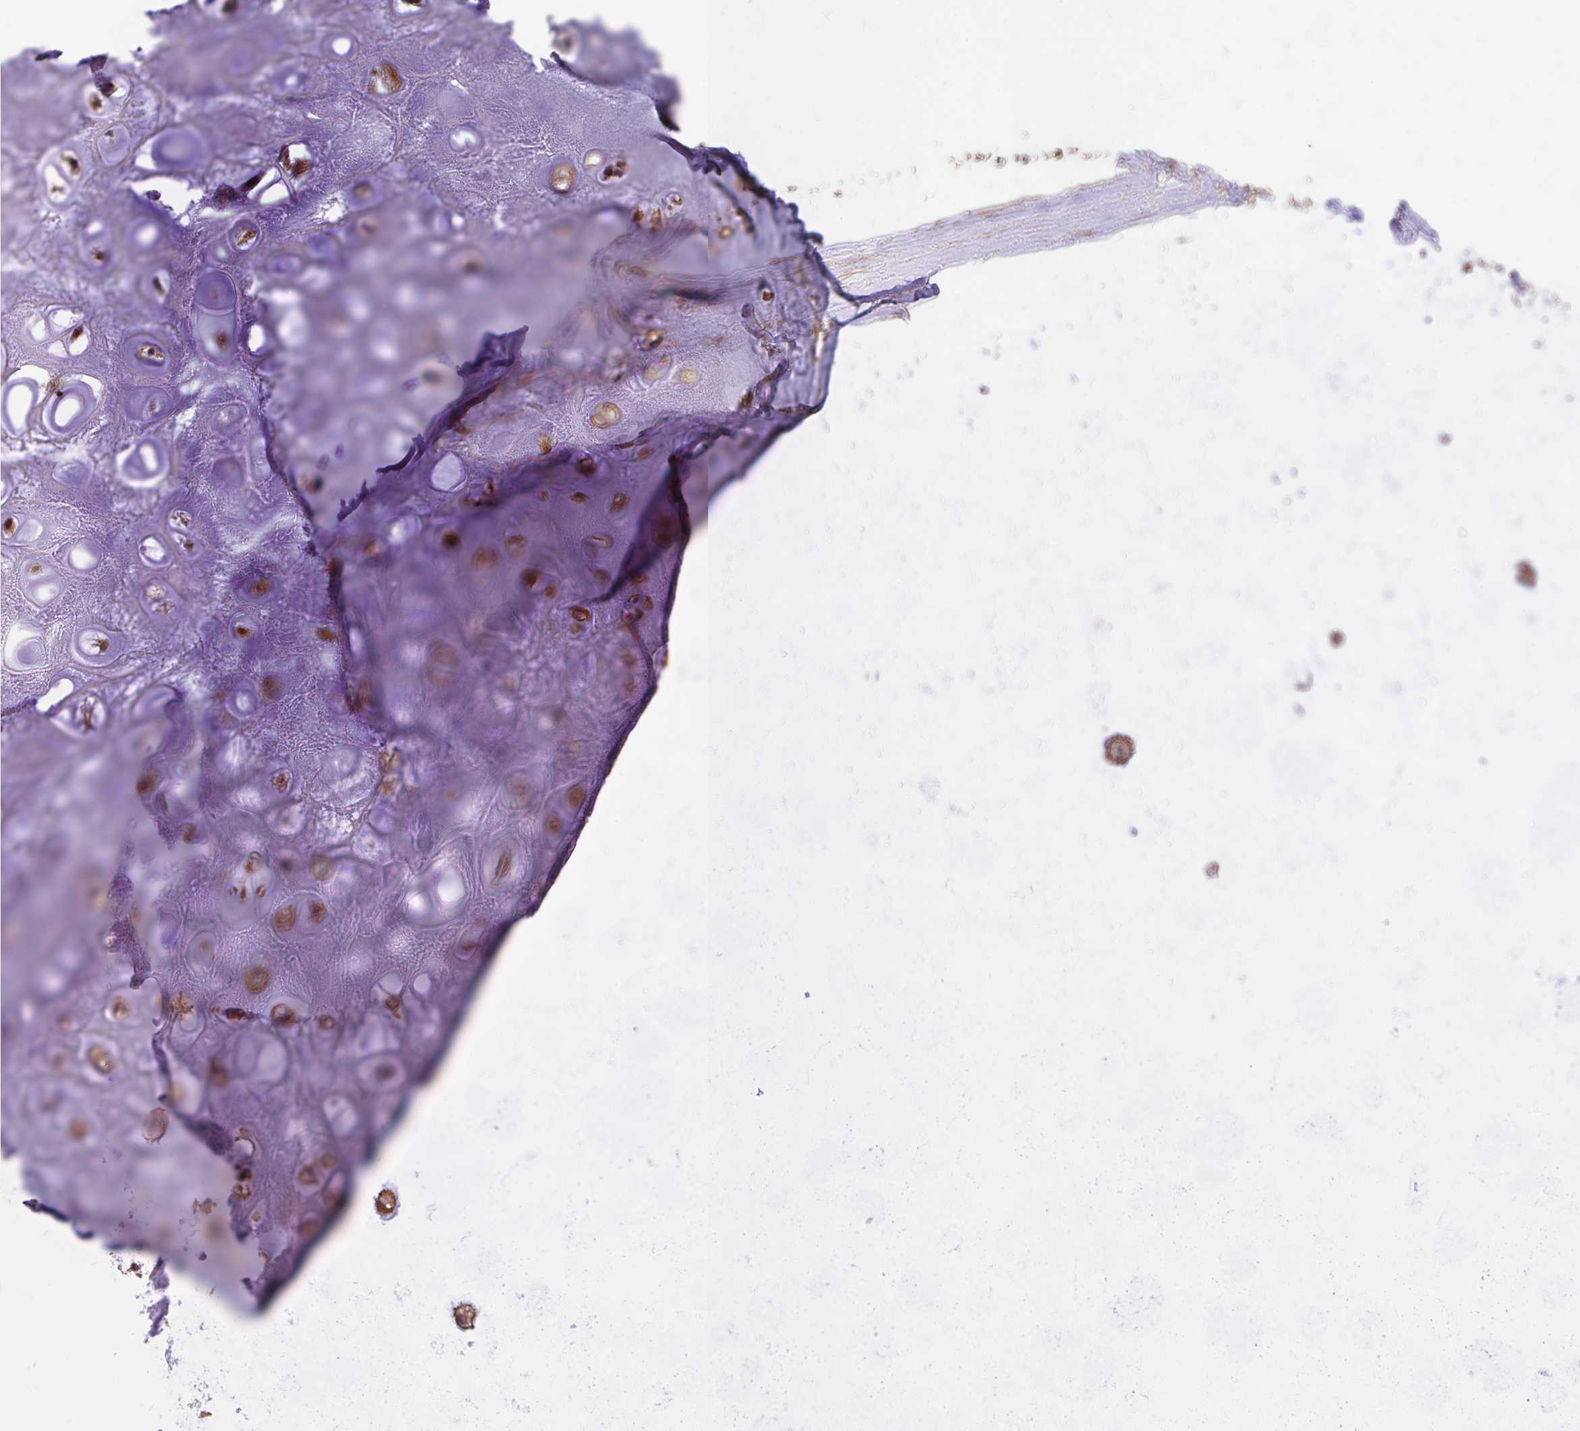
{"staining": {"intensity": "moderate", "quantity": ">75%", "location": "cytoplasmic/membranous"}, "tissue": "soft tissue", "cell_type": "Chondrocytes", "image_type": "normal", "snomed": [{"axis": "morphology", "description": "Normal tissue, NOS"}, {"axis": "topography", "description": "Lymph node"}, {"axis": "topography", "description": "Cartilage tissue"}, {"axis": "topography", "description": "Nasopharynx"}], "caption": "Immunohistochemistry (IHC) of benign soft tissue shows medium levels of moderate cytoplasmic/membranous staining in about >75% of chondrocytes. The staining was performed using DAB, with brown indicating positive protein expression. Nuclei are stained blue with hematoxylin.", "gene": "MAP1LC3B2", "patient": {"sex": "male", "age": 63}}